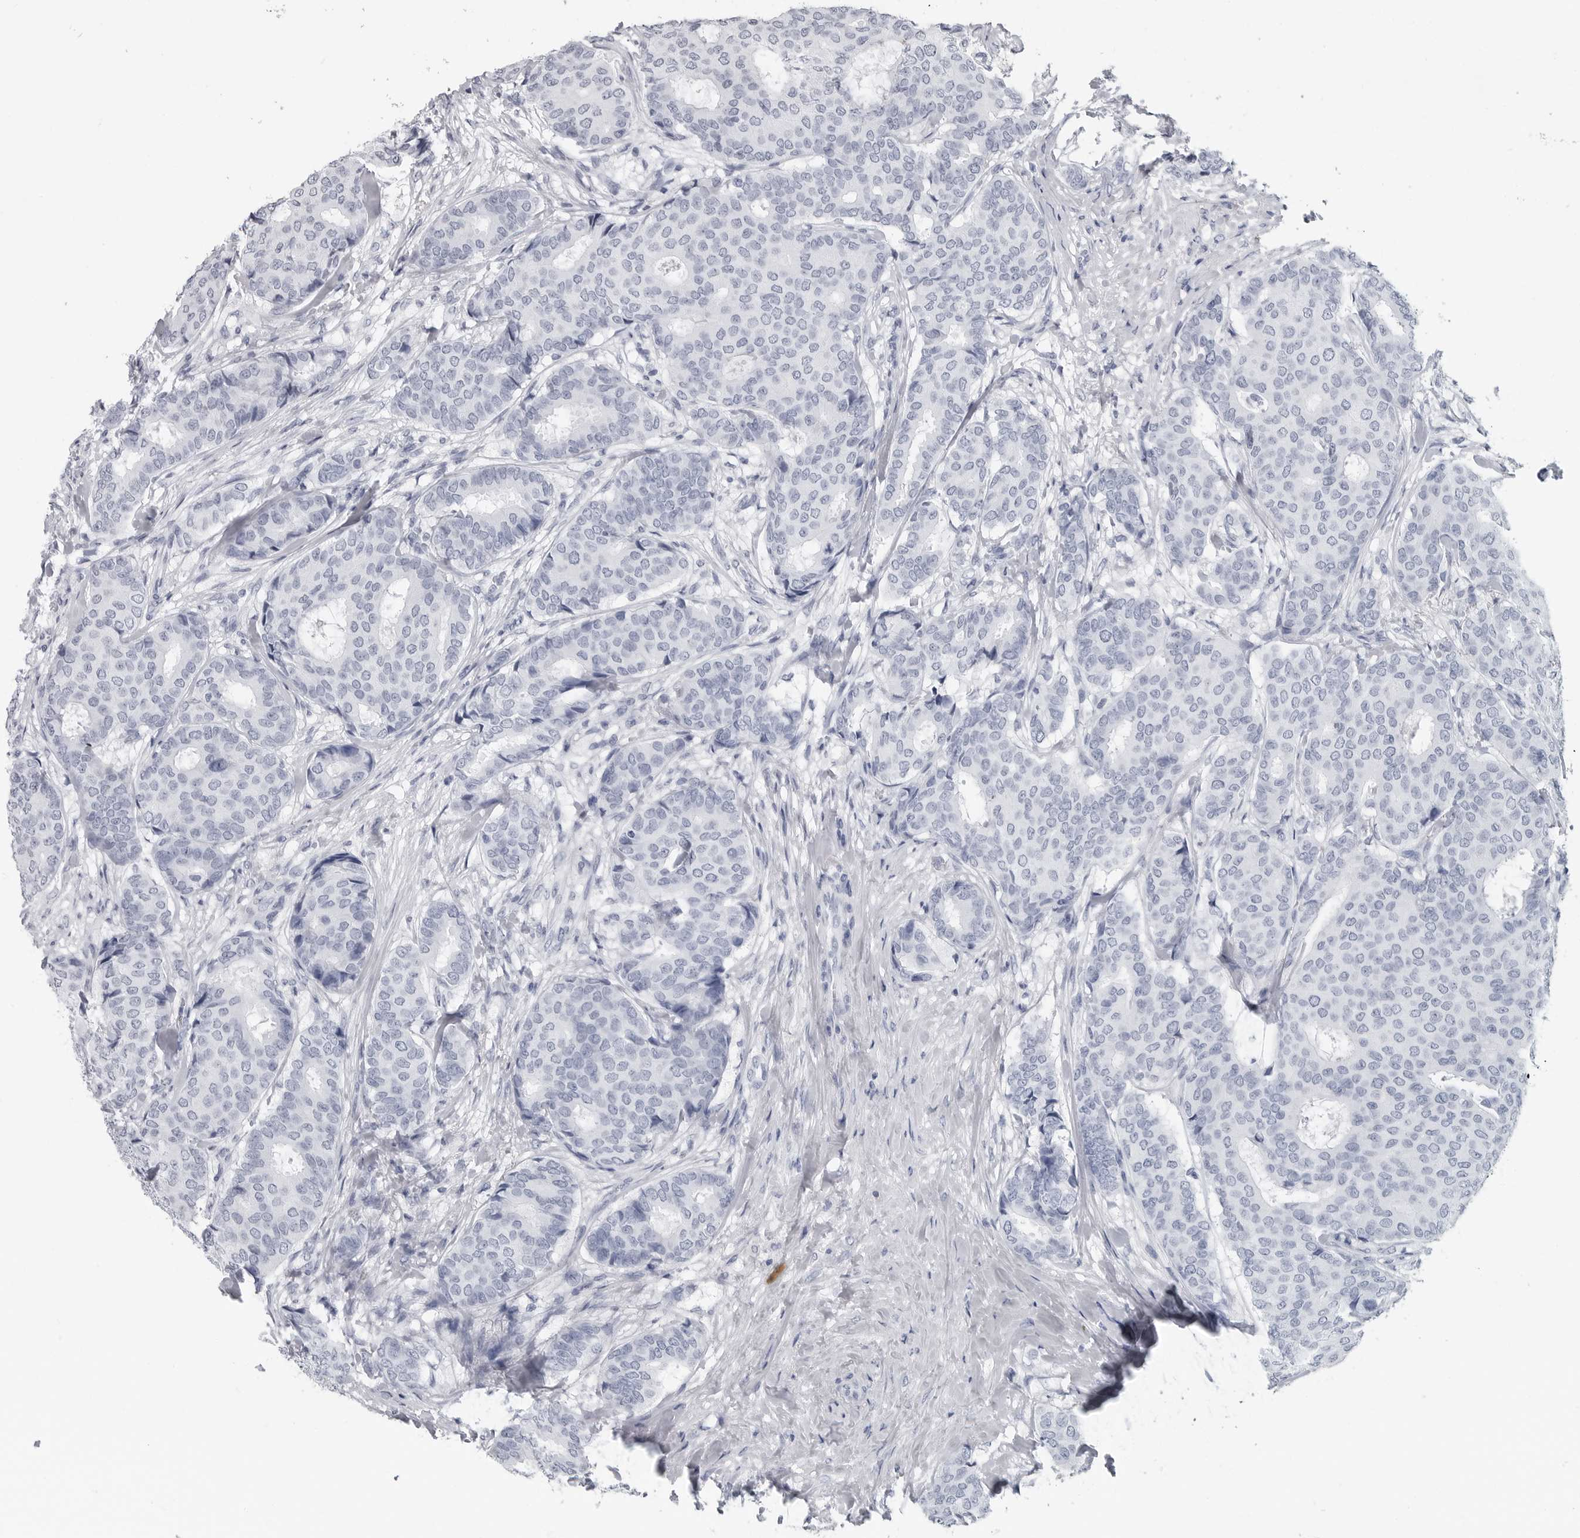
{"staining": {"intensity": "negative", "quantity": "none", "location": "none"}, "tissue": "breast cancer", "cell_type": "Tumor cells", "image_type": "cancer", "snomed": [{"axis": "morphology", "description": "Duct carcinoma"}, {"axis": "topography", "description": "Breast"}], "caption": "Tumor cells are negative for protein expression in human breast cancer.", "gene": "AMPD1", "patient": {"sex": "female", "age": 75}}